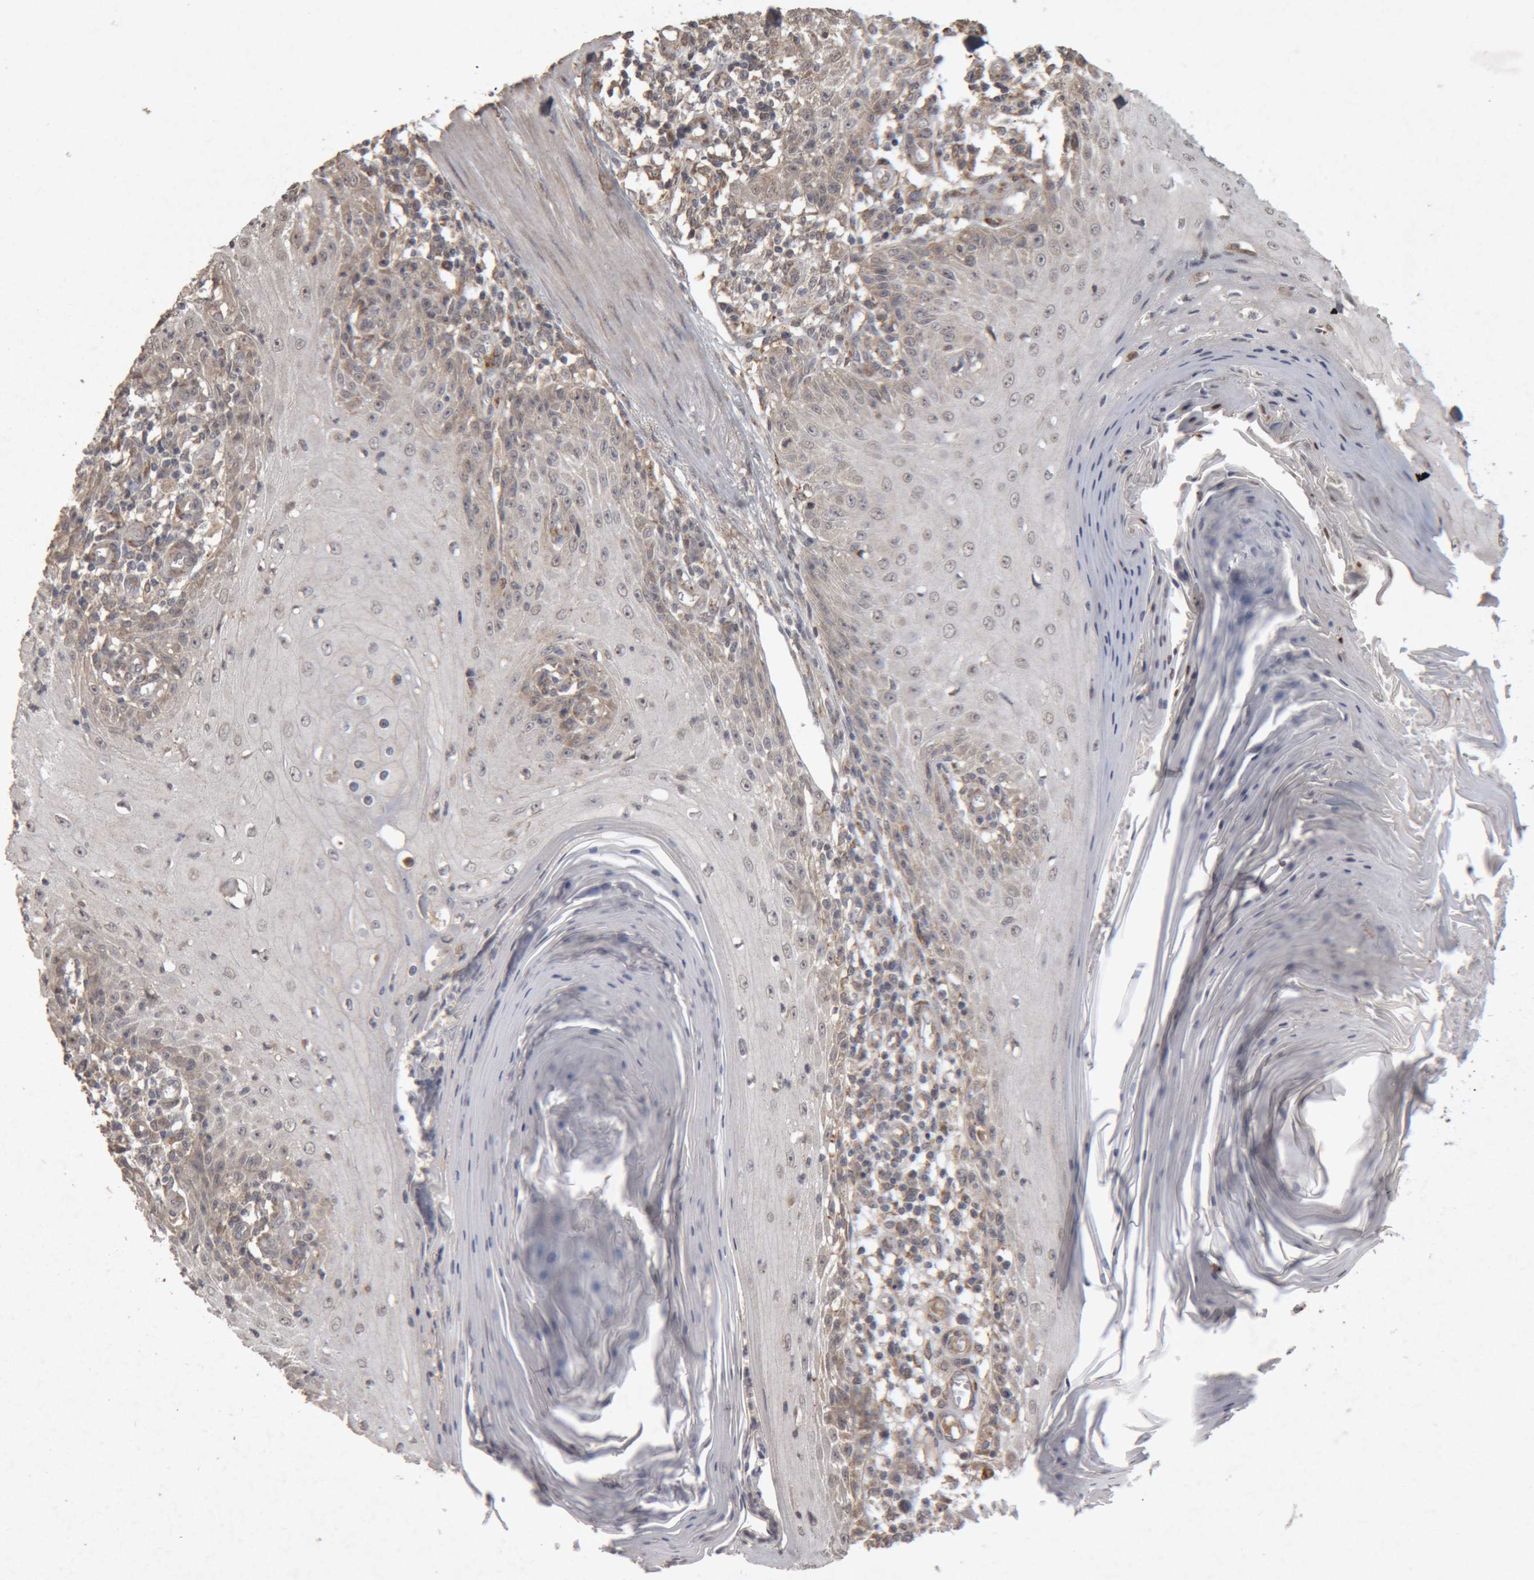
{"staining": {"intensity": "weak", "quantity": "<25%", "location": "cytoplasmic/membranous"}, "tissue": "skin cancer", "cell_type": "Tumor cells", "image_type": "cancer", "snomed": [{"axis": "morphology", "description": "Squamous cell carcinoma, NOS"}, {"axis": "topography", "description": "Skin"}], "caption": "This histopathology image is of skin cancer stained with IHC to label a protein in brown with the nuclei are counter-stained blue. There is no expression in tumor cells. (DAB (3,3'-diaminobenzidine) immunohistochemistry, high magnification).", "gene": "MEP1A", "patient": {"sex": "female", "age": 73}}